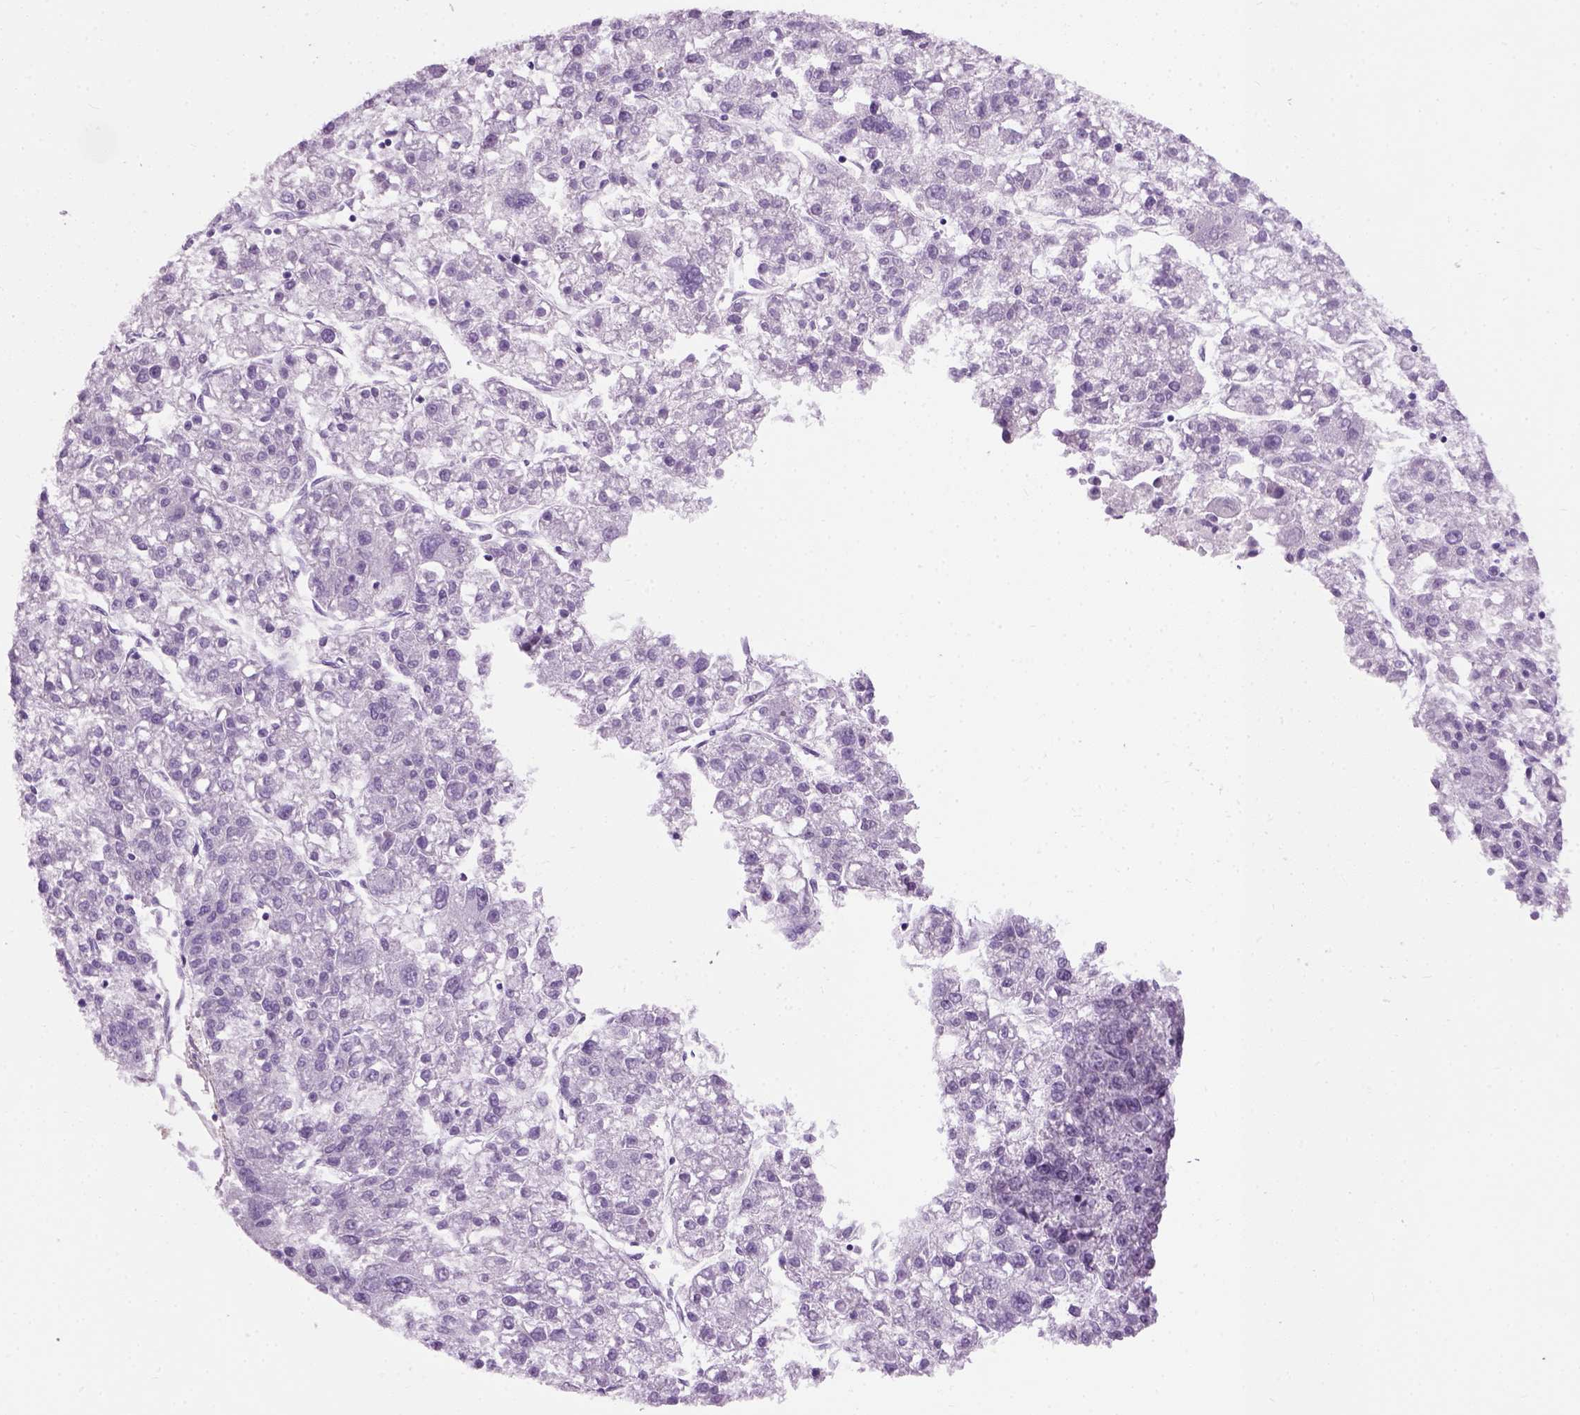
{"staining": {"intensity": "negative", "quantity": "none", "location": "none"}, "tissue": "liver cancer", "cell_type": "Tumor cells", "image_type": "cancer", "snomed": [{"axis": "morphology", "description": "Carcinoma, Hepatocellular, NOS"}, {"axis": "topography", "description": "Liver"}], "caption": "Tumor cells are negative for brown protein staining in liver cancer.", "gene": "FAM161A", "patient": {"sex": "male", "age": 56}}